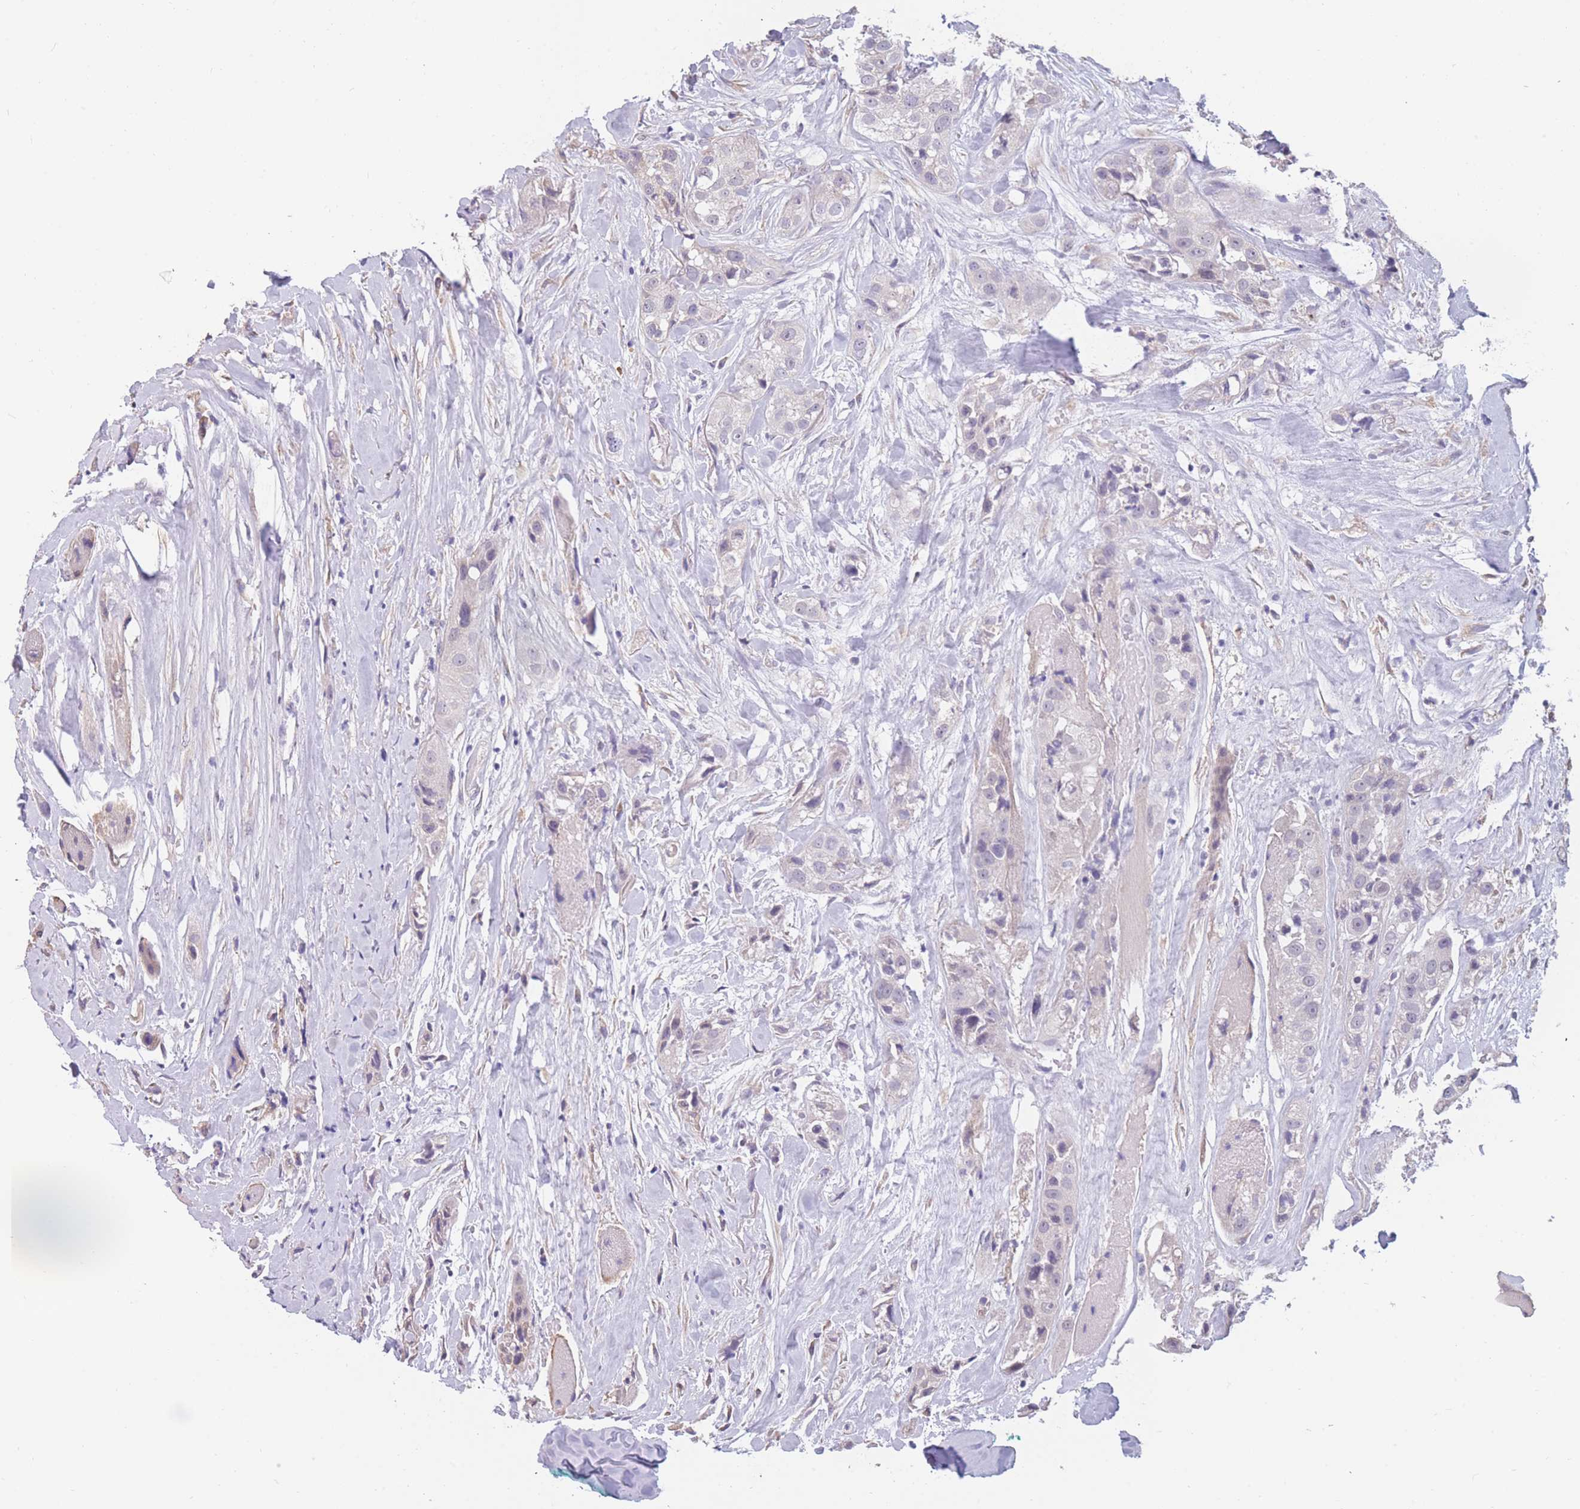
{"staining": {"intensity": "negative", "quantity": "none", "location": "none"}, "tissue": "head and neck cancer", "cell_type": "Tumor cells", "image_type": "cancer", "snomed": [{"axis": "morphology", "description": "Normal tissue, NOS"}, {"axis": "morphology", "description": "Squamous cell carcinoma, NOS"}, {"axis": "topography", "description": "Skeletal muscle"}, {"axis": "topography", "description": "Head-Neck"}], "caption": "This is an immunohistochemistry histopathology image of human squamous cell carcinoma (head and neck). There is no staining in tumor cells.", "gene": "COL27A1", "patient": {"sex": "male", "age": 51}}